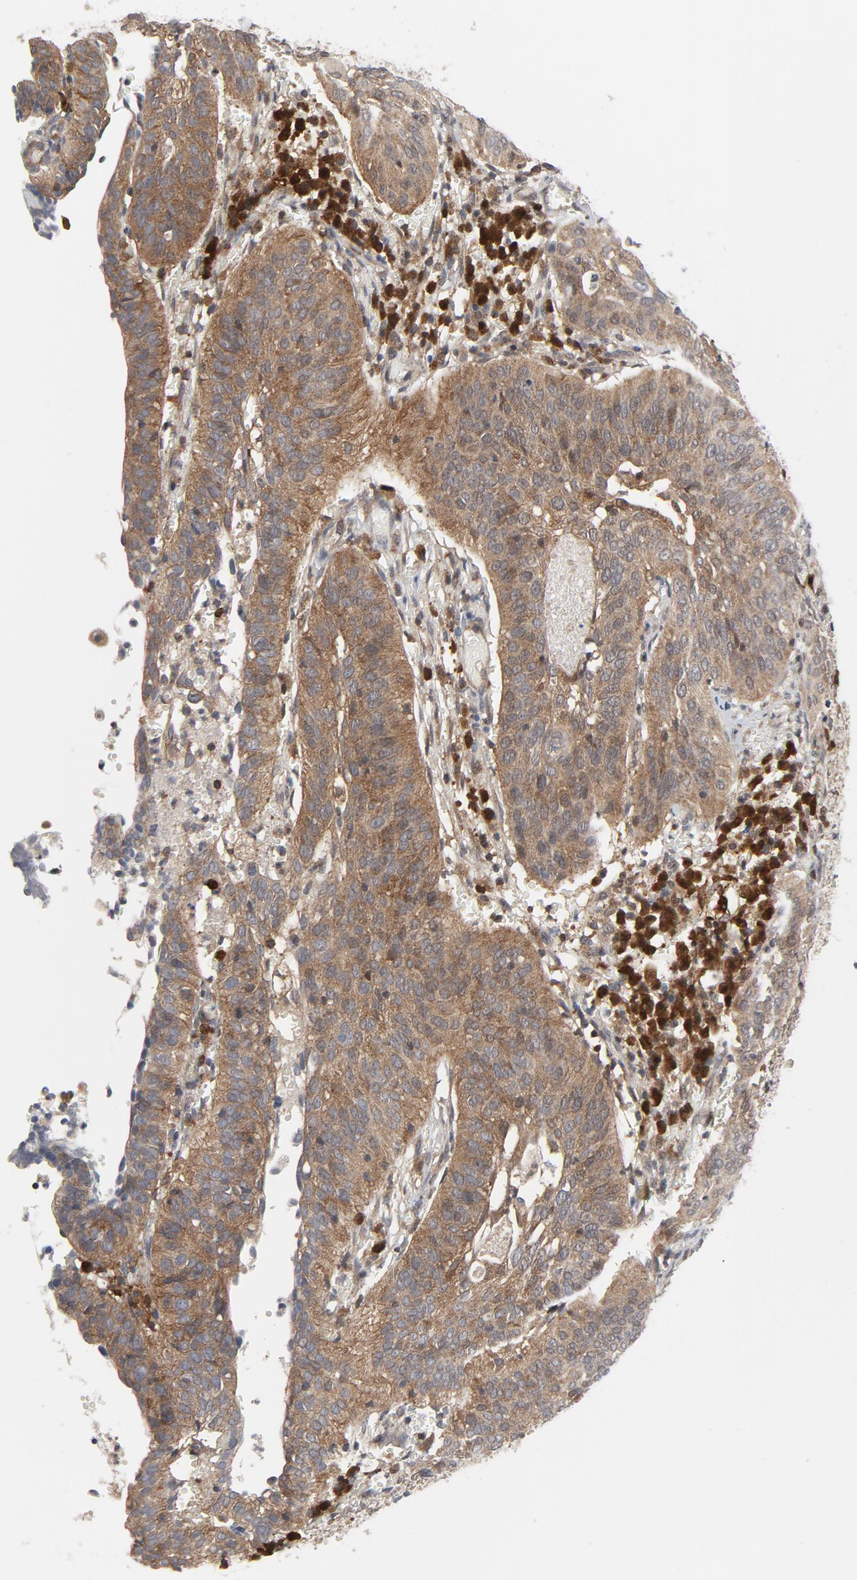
{"staining": {"intensity": "weak", "quantity": ">75%", "location": "cytoplasmic/membranous"}, "tissue": "cervical cancer", "cell_type": "Tumor cells", "image_type": "cancer", "snomed": [{"axis": "morphology", "description": "Squamous cell carcinoma, NOS"}, {"axis": "topography", "description": "Cervix"}], "caption": "Brown immunohistochemical staining in human cervical cancer demonstrates weak cytoplasmic/membranous positivity in about >75% of tumor cells.", "gene": "TRADD", "patient": {"sex": "female", "age": 39}}